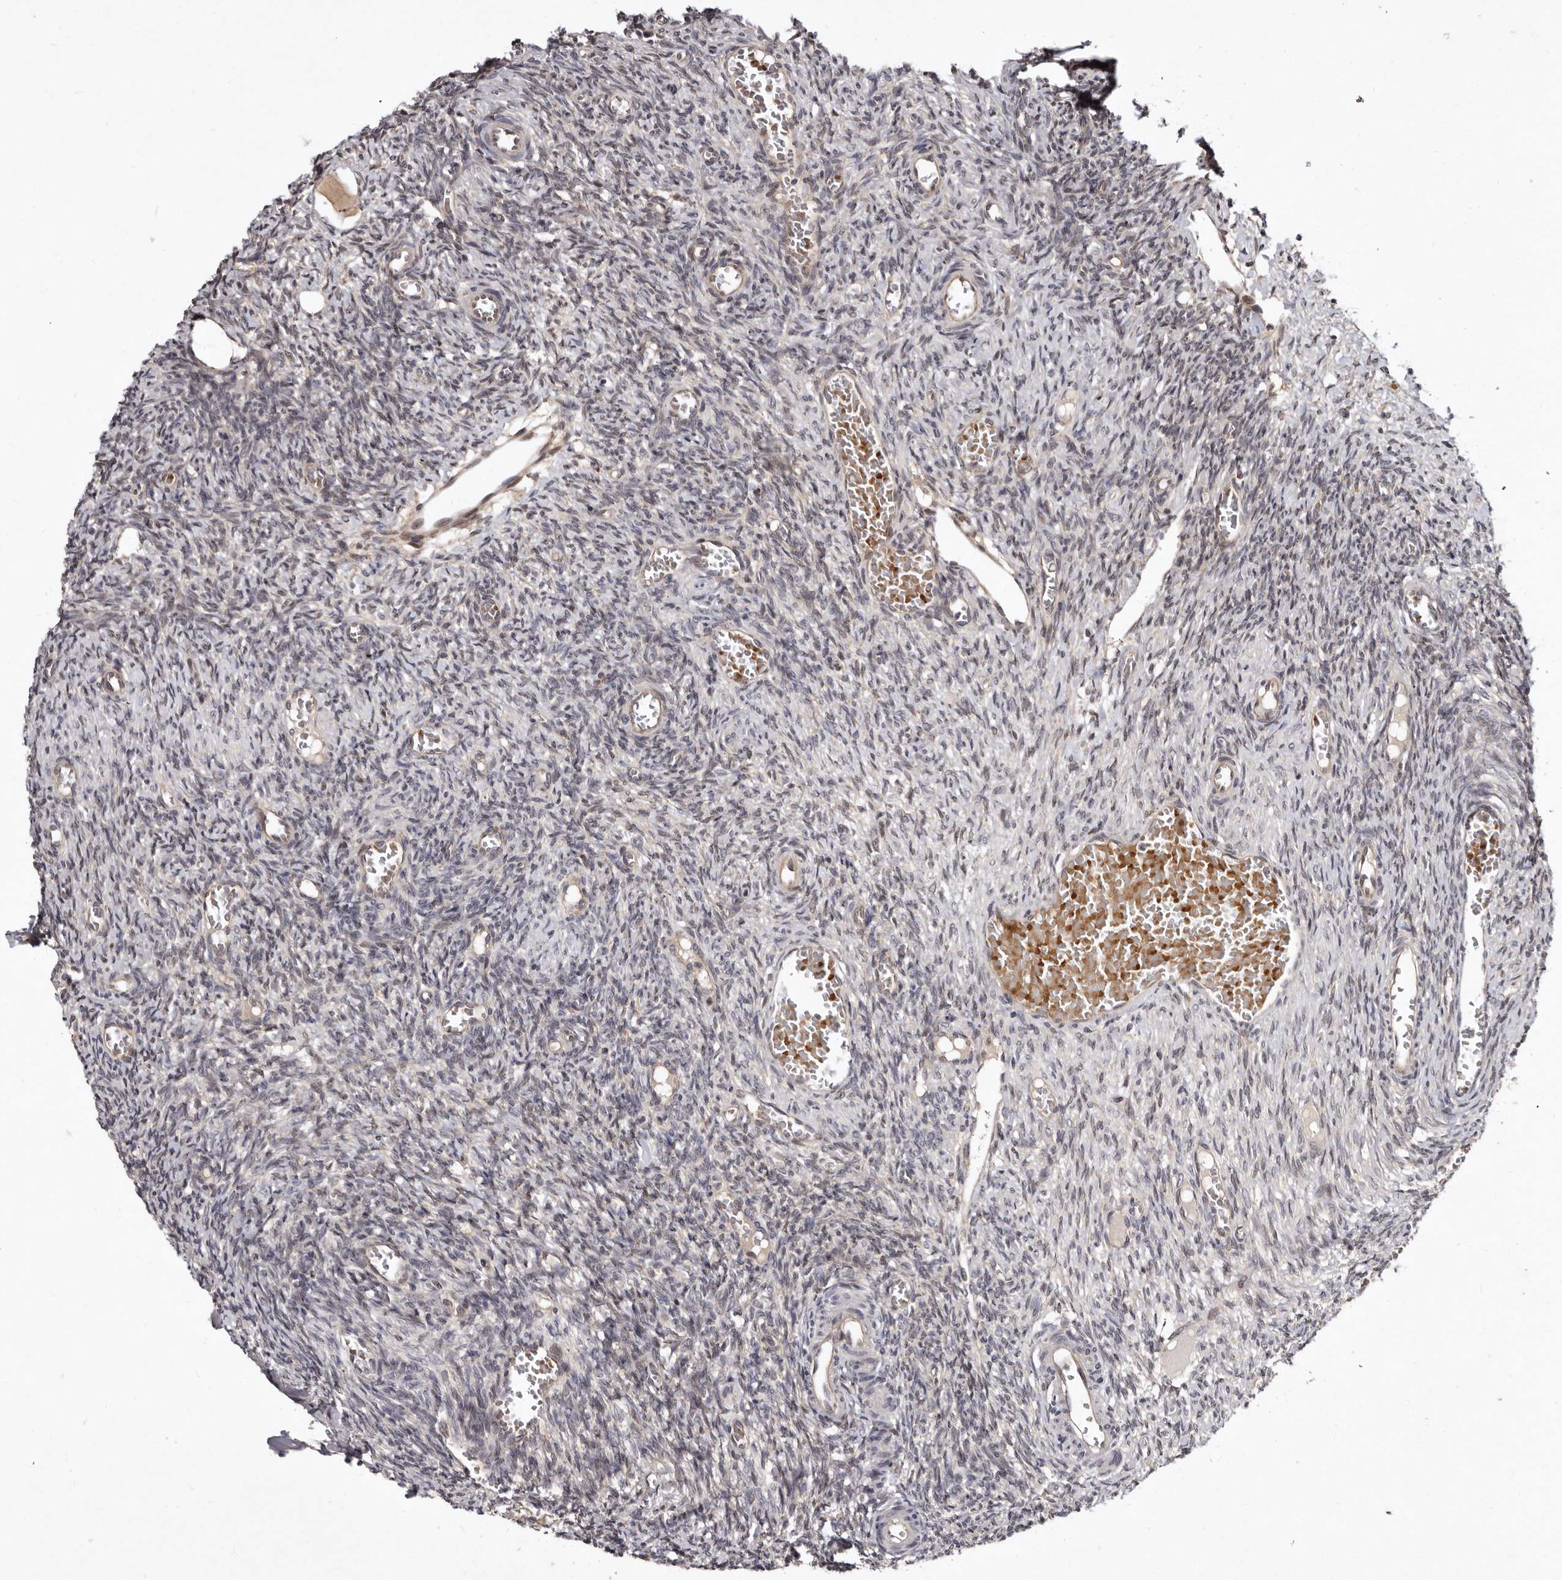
{"staining": {"intensity": "weak", "quantity": ">75%", "location": "cytoplasmic/membranous"}, "tissue": "ovary", "cell_type": "Follicle cells", "image_type": "normal", "snomed": [{"axis": "morphology", "description": "Normal tissue, NOS"}, {"axis": "topography", "description": "Ovary"}], "caption": "Brown immunohistochemical staining in benign ovary demonstrates weak cytoplasmic/membranous staining in approximately >75% of follicle cells.", "gene": "ABL1", "patient": {"sex": "female", "age": 27}}